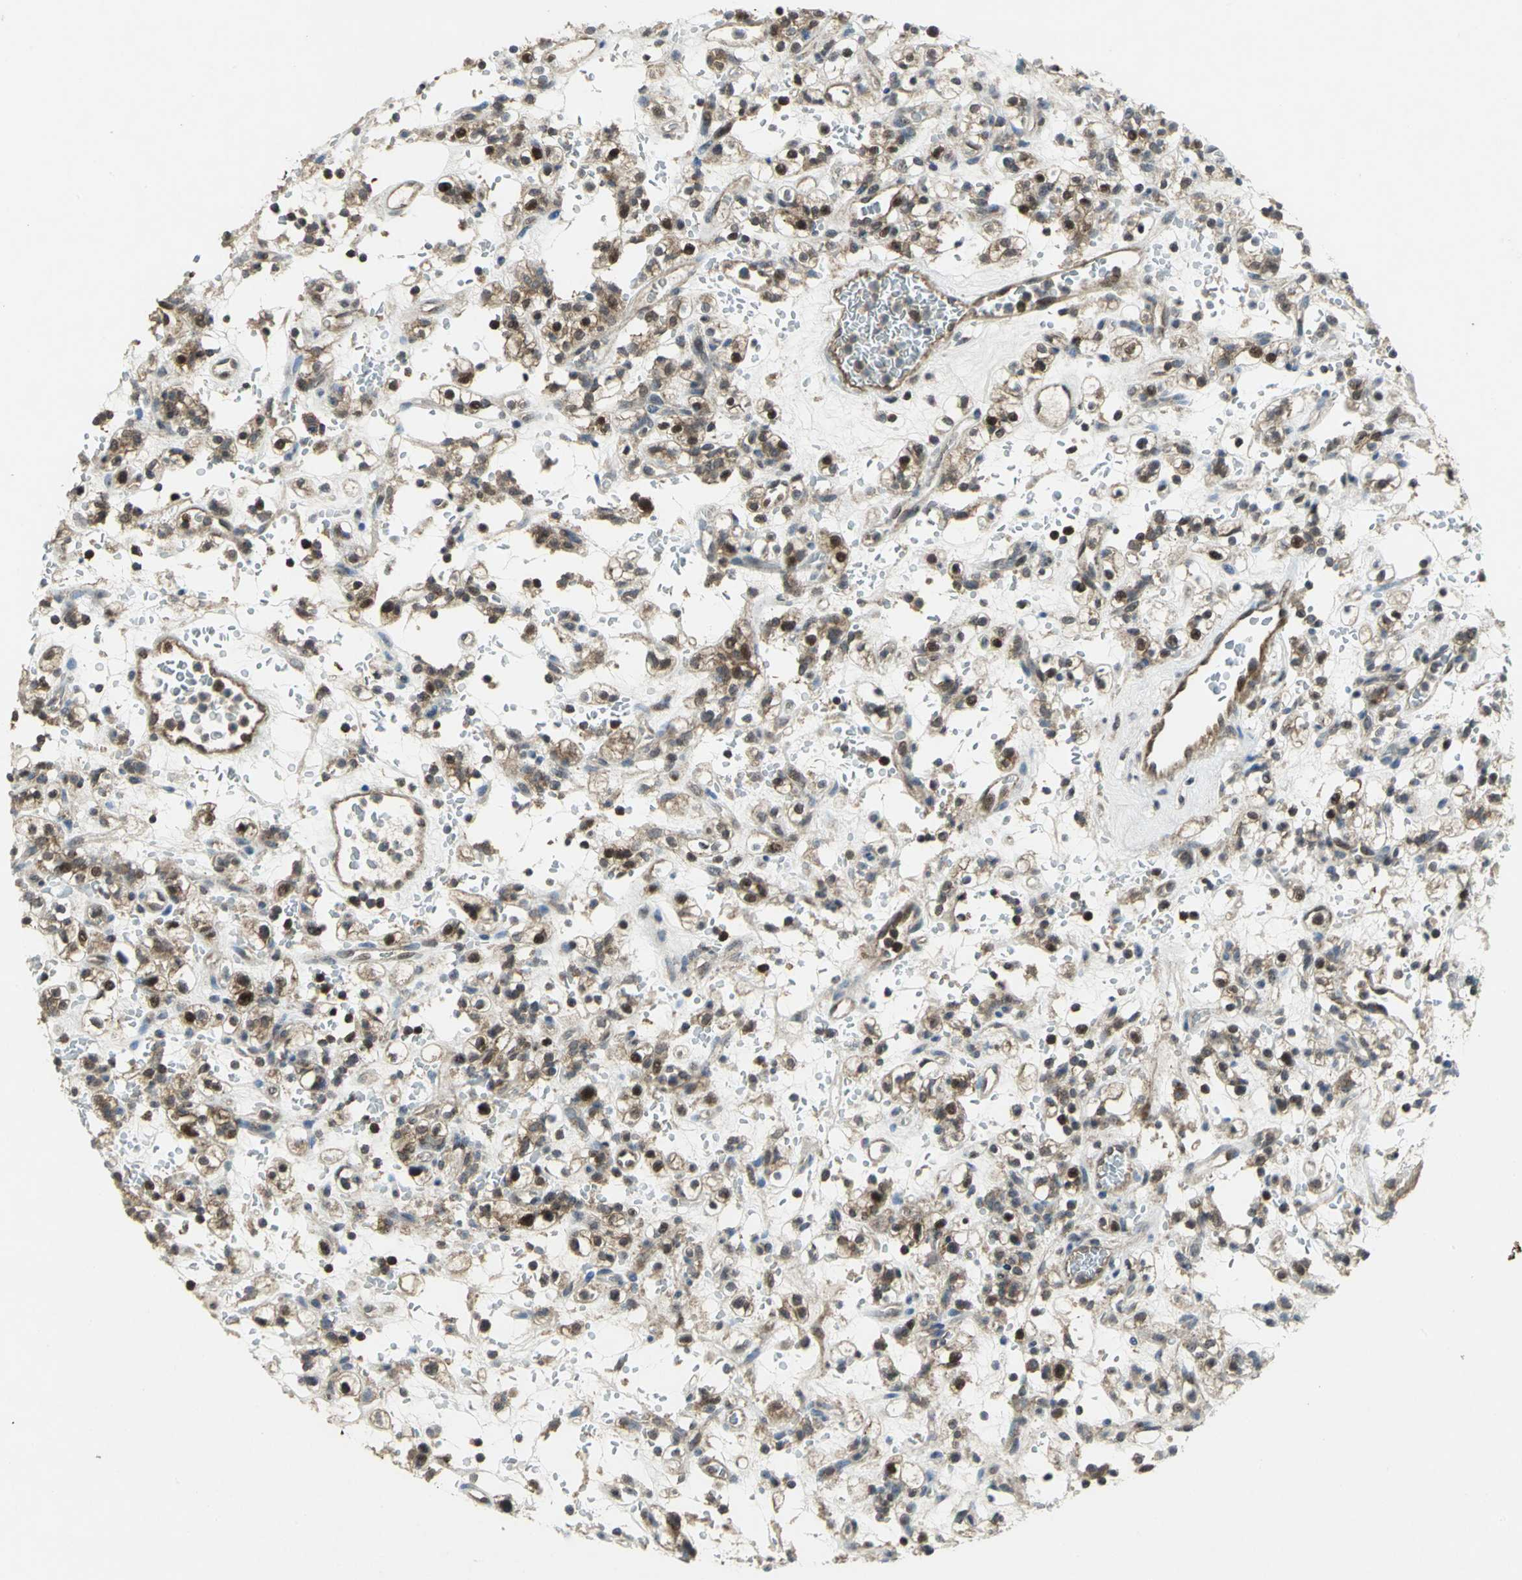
{"staining": {"intensity": "strong", "quantity": ">75%", "location": "cytoplasmic/membranous,nuclear"}, "tissue": "renal cancer", "cell_type": "Tumor cells", "image_type": "cancer", "snomed": [{"axis": "morphology", "description": "Normal tissue, NOS"}, {"axis": "morphology", "description": "Adenocarcinoma, NOS"}, {"axis": "topography", "description": "Kidney"}], "caption": "Human renal adenocarcinoma stained with a protein marker exhibits strong staining in tumor cells.", "gene": "PPIA", "patient": {"sex": "female", "age": 72}}